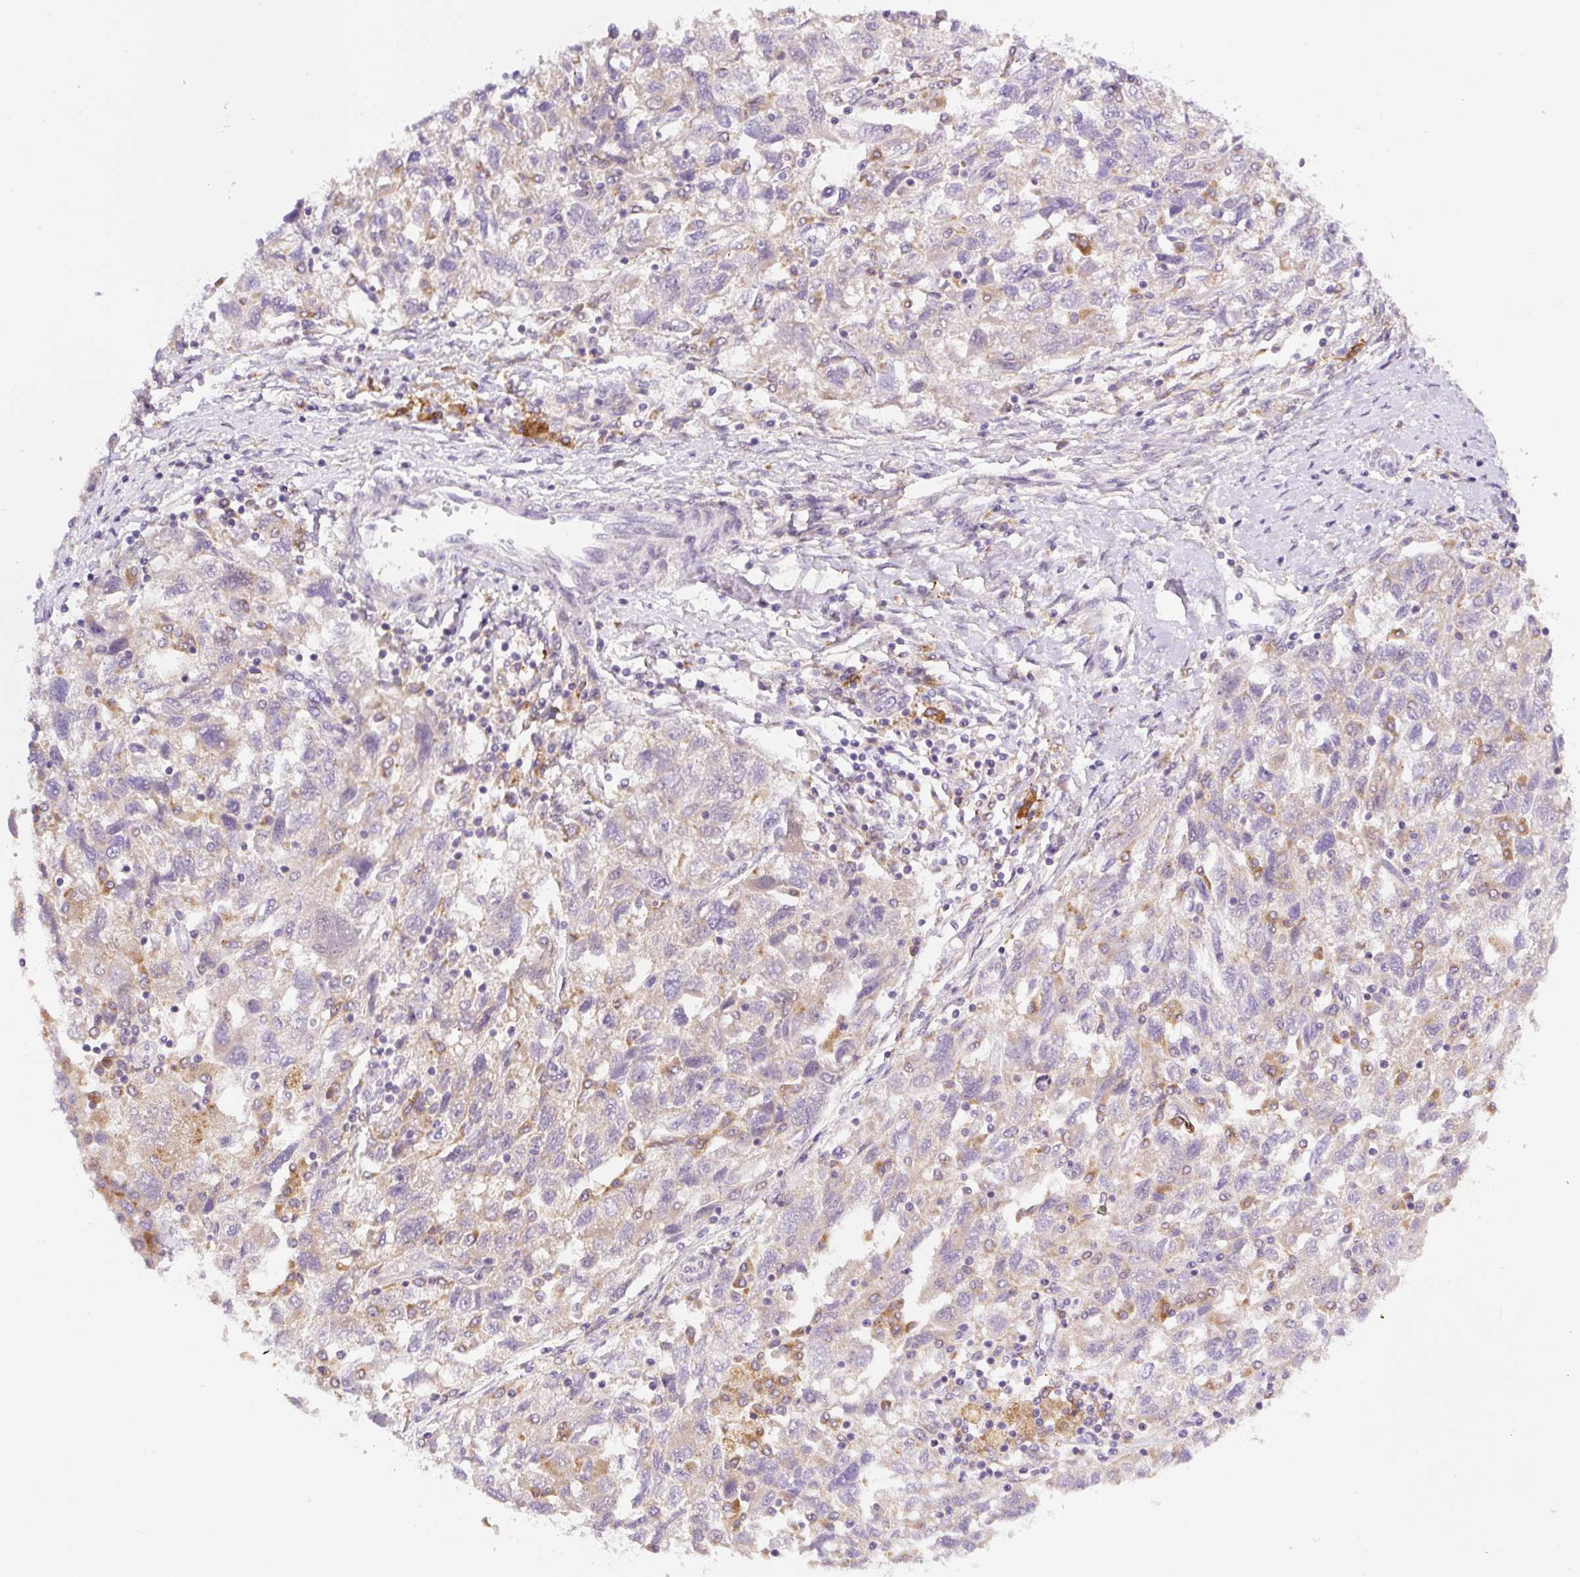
{"staining": {"intensity": "moderate", "quantity": "<25%", "location": "cytoplasmic/membranous"}, "tissue": "ovarian cancer", "cell_type": "Tumor cells", "image_type": "cancer", "snomed": [{"axis": "morphology", "description": "Carcinoma, NOS"}, {"axis": "morphology", "description": "Cystadenocarcinoma, serous, NOS"}, {"axis": "topography", "description": "Ovary"}], "caption": "Ovarian serous cystadenocarcinoma stained with a protein marker demonstrates moderate staining in tumor cells.", "gene": "CEBPZOS", "patient": {"sex": "female", "age": 69}}